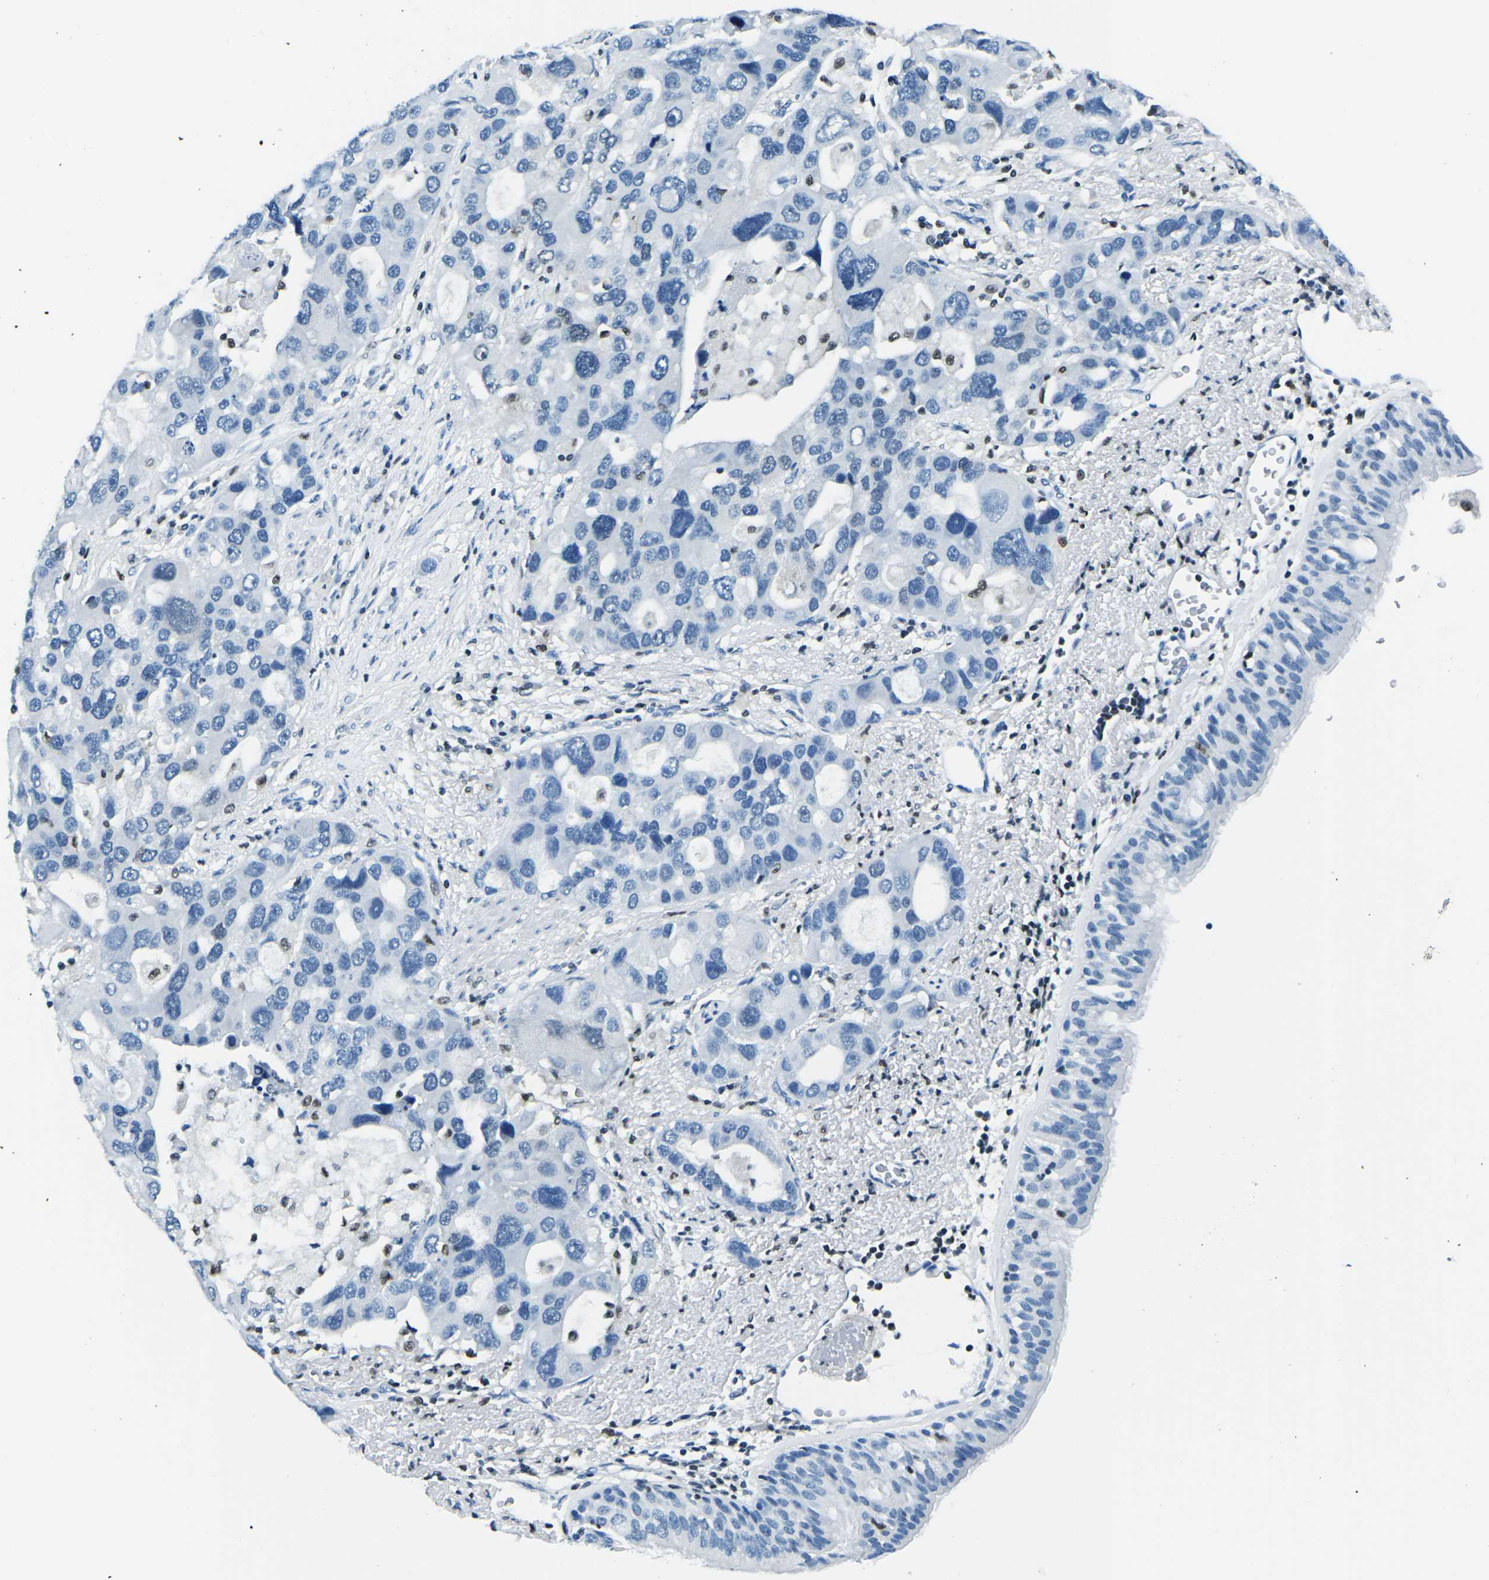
{"staining": {"intensity": "negative", "quantity": "none", "location": "none"}, "tissue": "bronchus", "cell_type": "Respiratory epithelial cells", "image_type": "normal", "snomed": [{"axis": "morphology", "description": "Normal tissue, NOS"}, {"axis": "topography", "description": "Bronchus"}], "caption": "Protein analysis of unremarkable bronchus exhibits no significant positivity in respiratory epithelial cells.", "gene": "CELF2", "patient": {"sex": "male", "age": 66}}